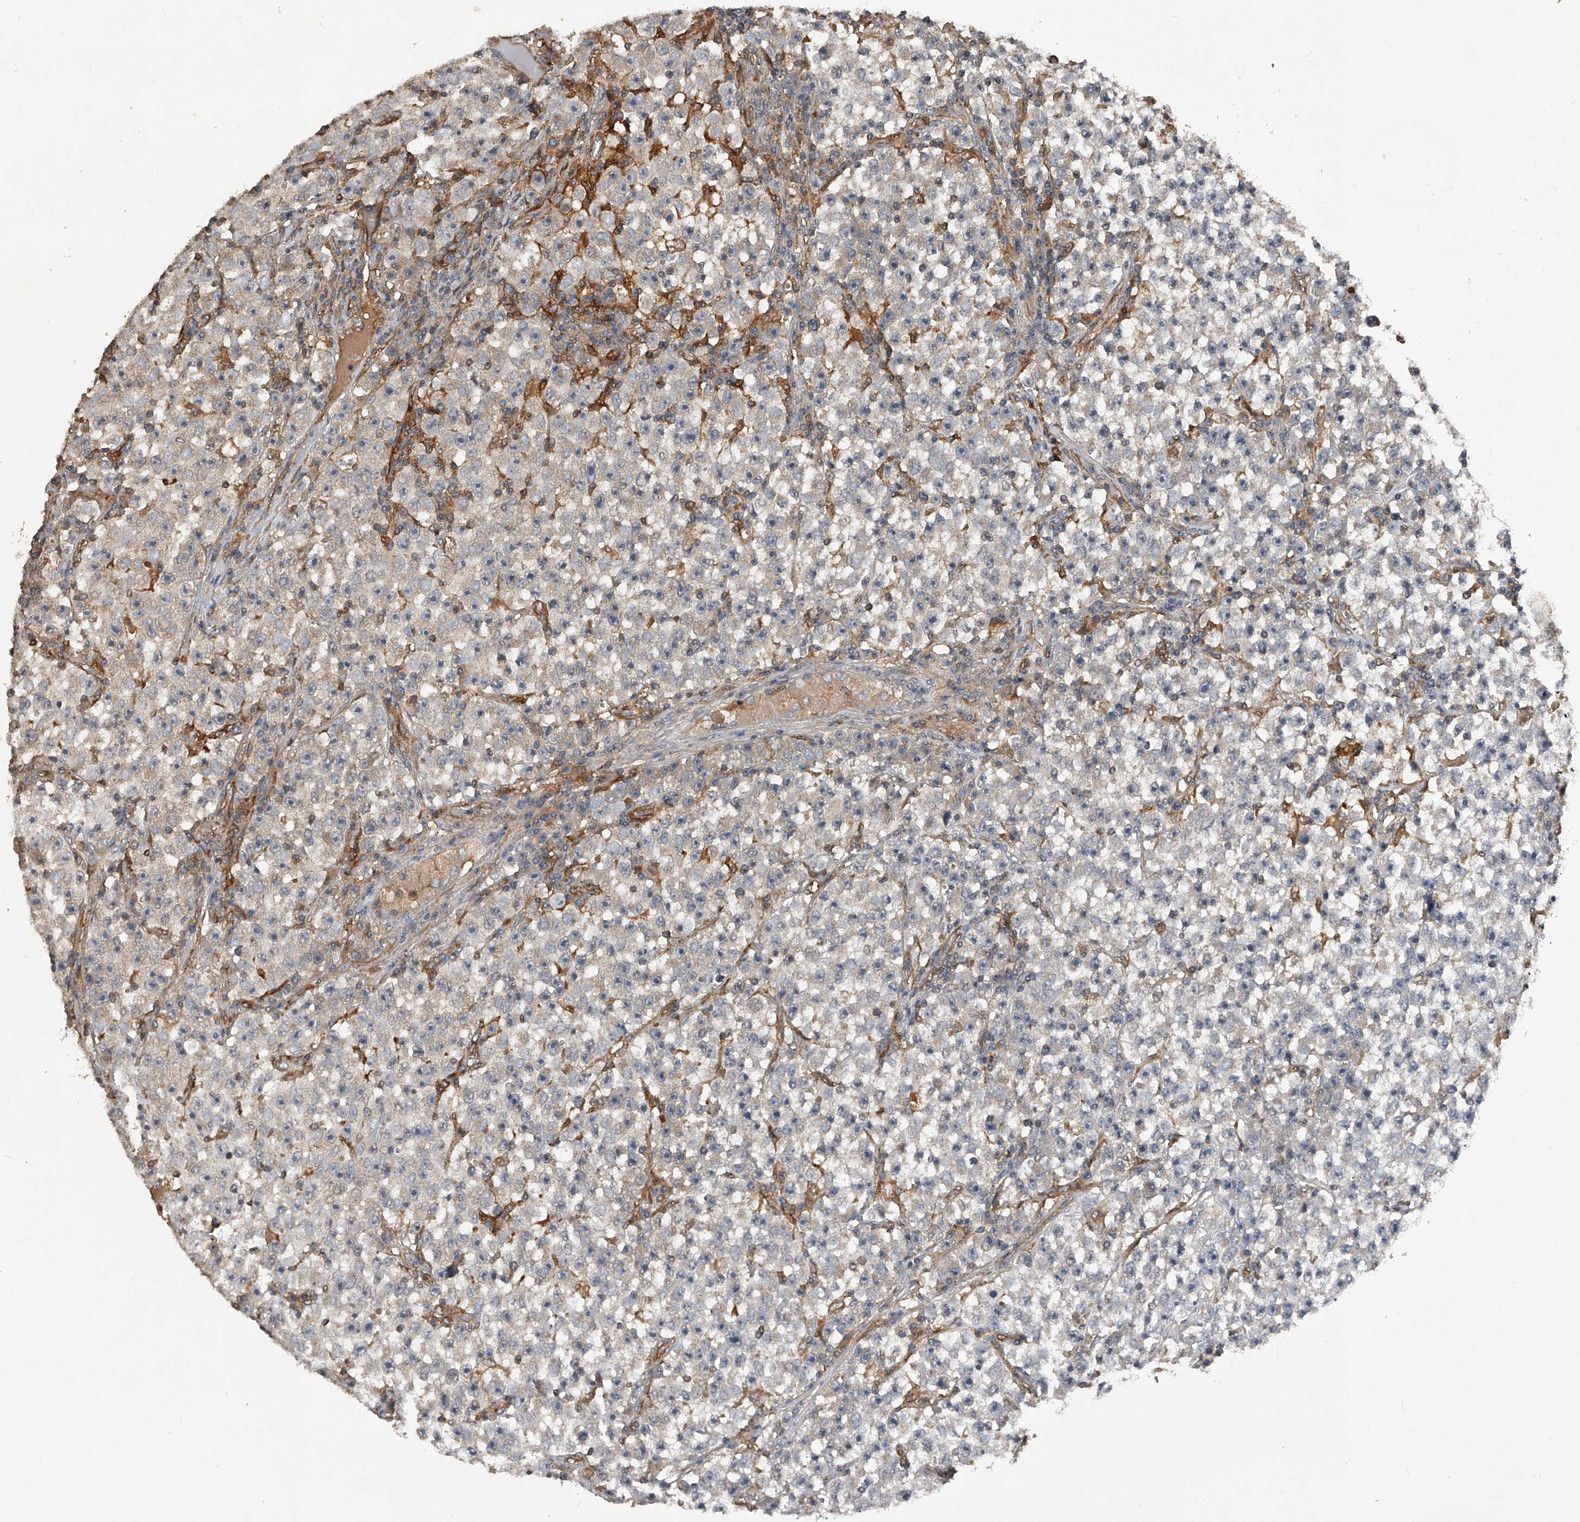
{"staining": {"intensity": "weak", "quantity": "25%-75%", "location": "cytoplasmic/membranous"}, "tissue": "testis cancer", "cell_type": "Tumor cells", "image_type": "cancer", "snomed": [{"axis": "morphology", "description": "Seminoma, NOS"}, {"axis": "topography", "description": "Testis"}], "caption": "There is low levels of weak cytoplasmic/membranous positivity in tumor cells of testis cancer (seminoma), as demonstrated by immunohistochemical staining (brown color).", "gene": "PTPRA", "patient": {"sex": "male", "age": 22}}